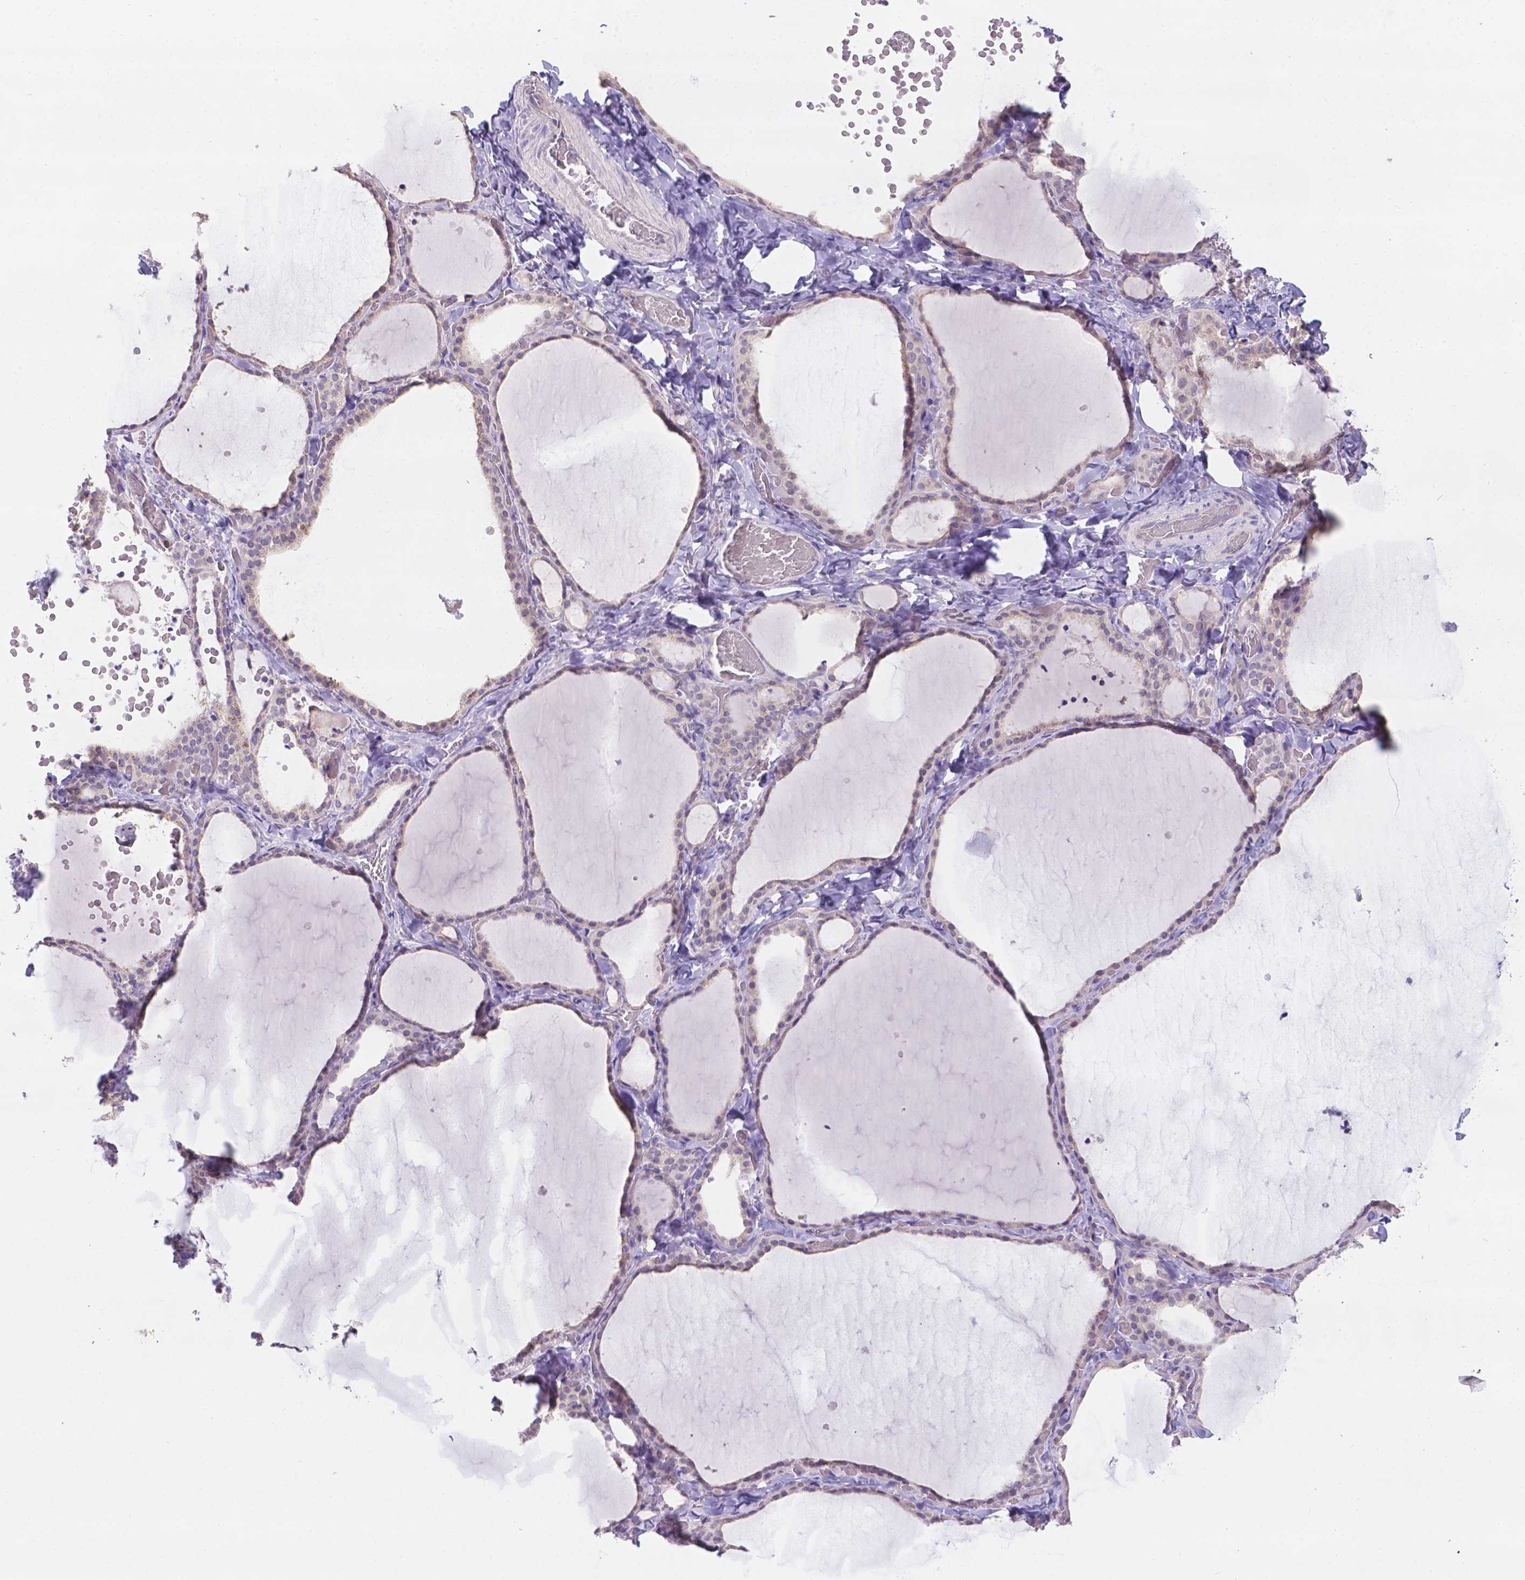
{"staining": {"intensity": "negative", "quantity": "none", "location": "none"}, "tissue": "thyroid gland", "cell_type": "Glandular cells", "image_type": "normal", "snomed": [{"axis": "morphology", "description": "Normal tissue, NOS"}, {"axis": "topography", "description": "Thyroid gland"}], "caption": "This is an immunohistochemistry micrograph of benign human thyroid gland. There is no positivity in glandular cells.", "gene": "CD96", "patient": {"sex": "female", "age": 22}}